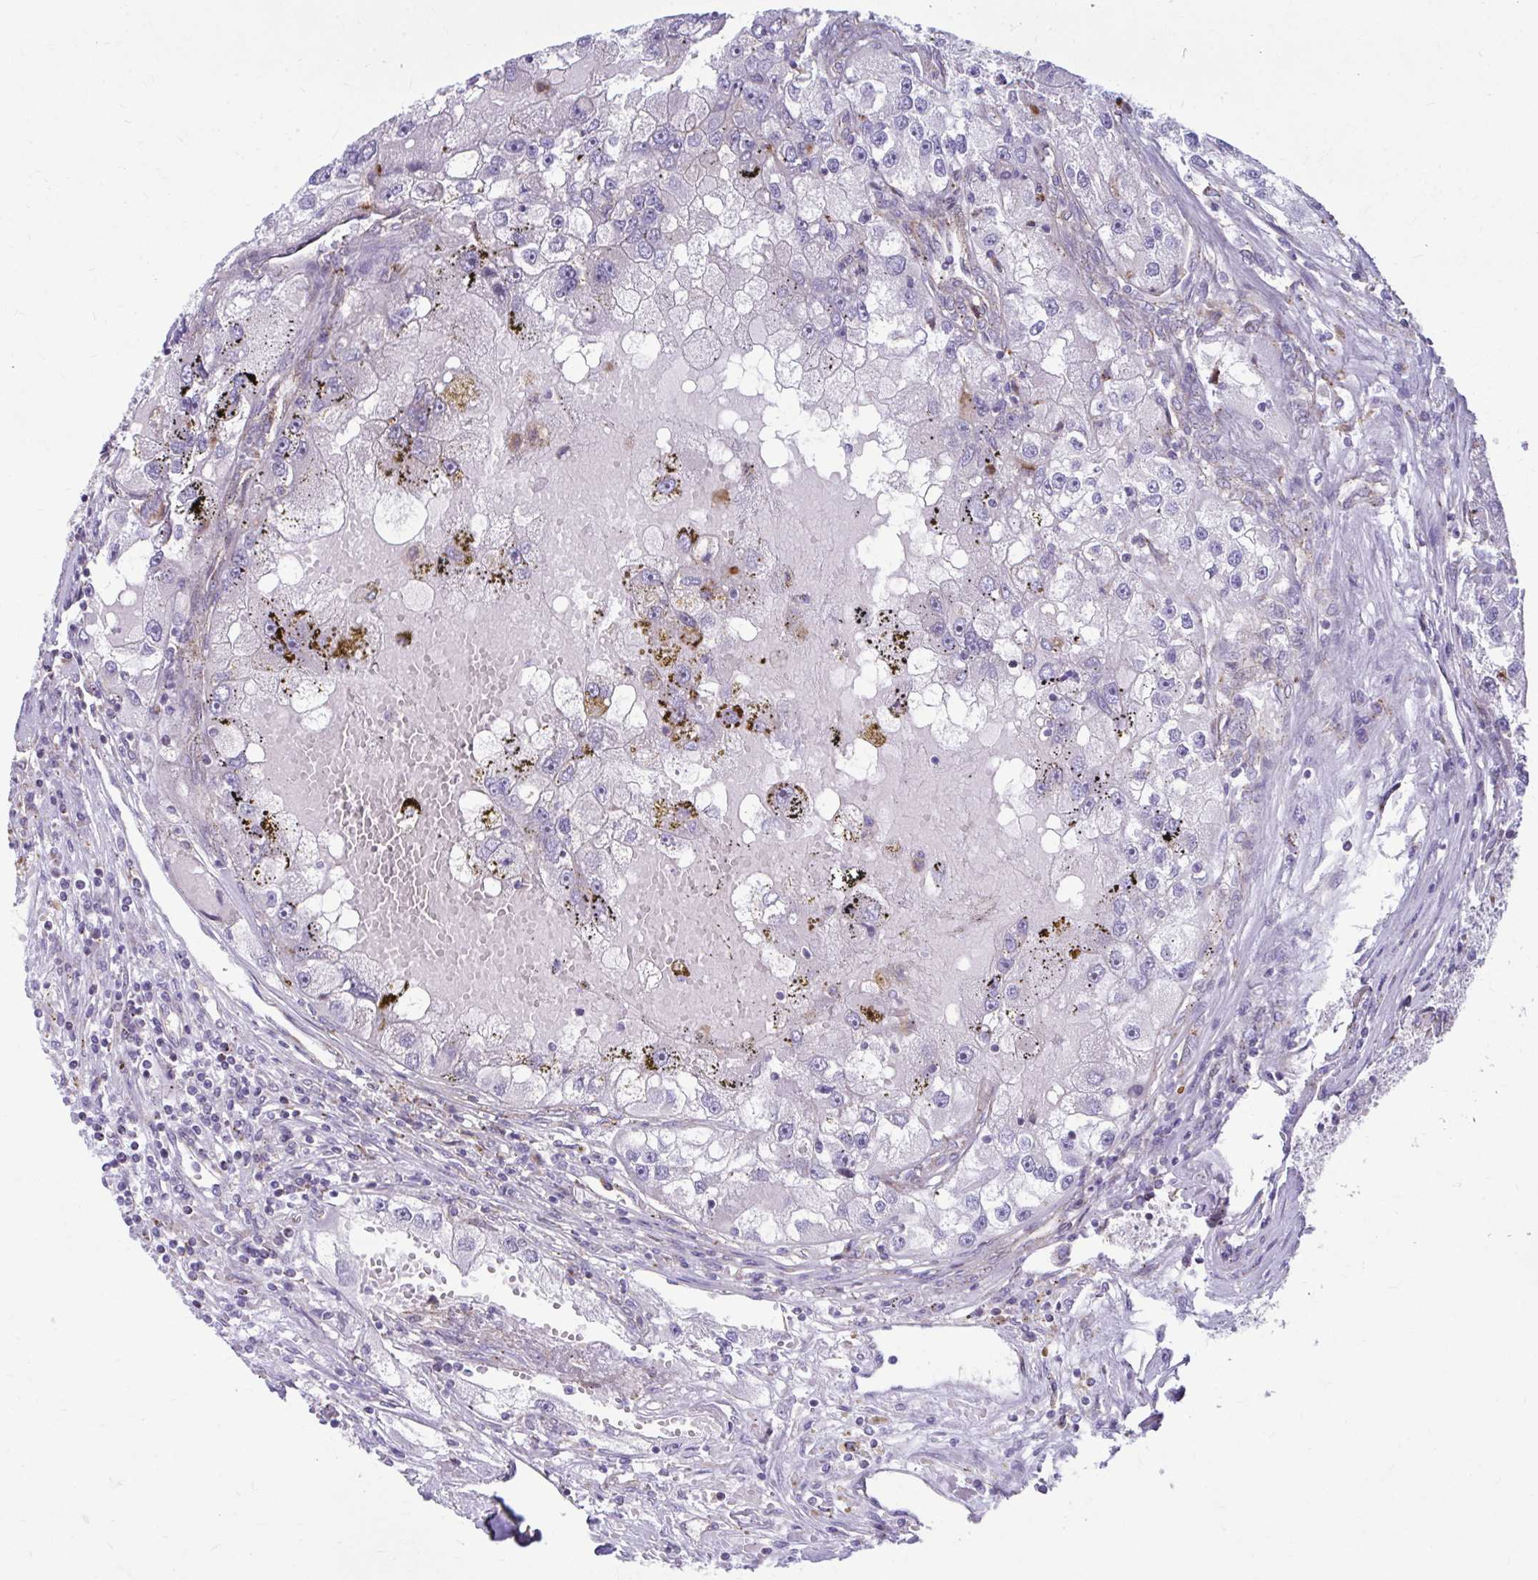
{"staining": {"intensity": "moderate", "quantity": "<25%", "location": "cytoplasmic/membranous"}, "tissue": "renal cancer", "cell_type": "Tumor cells", "image_type": "cancer", "snomed": [{"axis": "morphology", "description": "Adenocarcinoma, NOS"}, {"axis": "topography", "description": "Kidney"}], "caption": "Protein analysis of renal adenocarcinoma tissue demonstrates moderate cytoplasmic/membranous staining in approximately <25% of tumor cells.", "gene": "LRRC4B", "patient": {"sex": "male", "age": 63}}